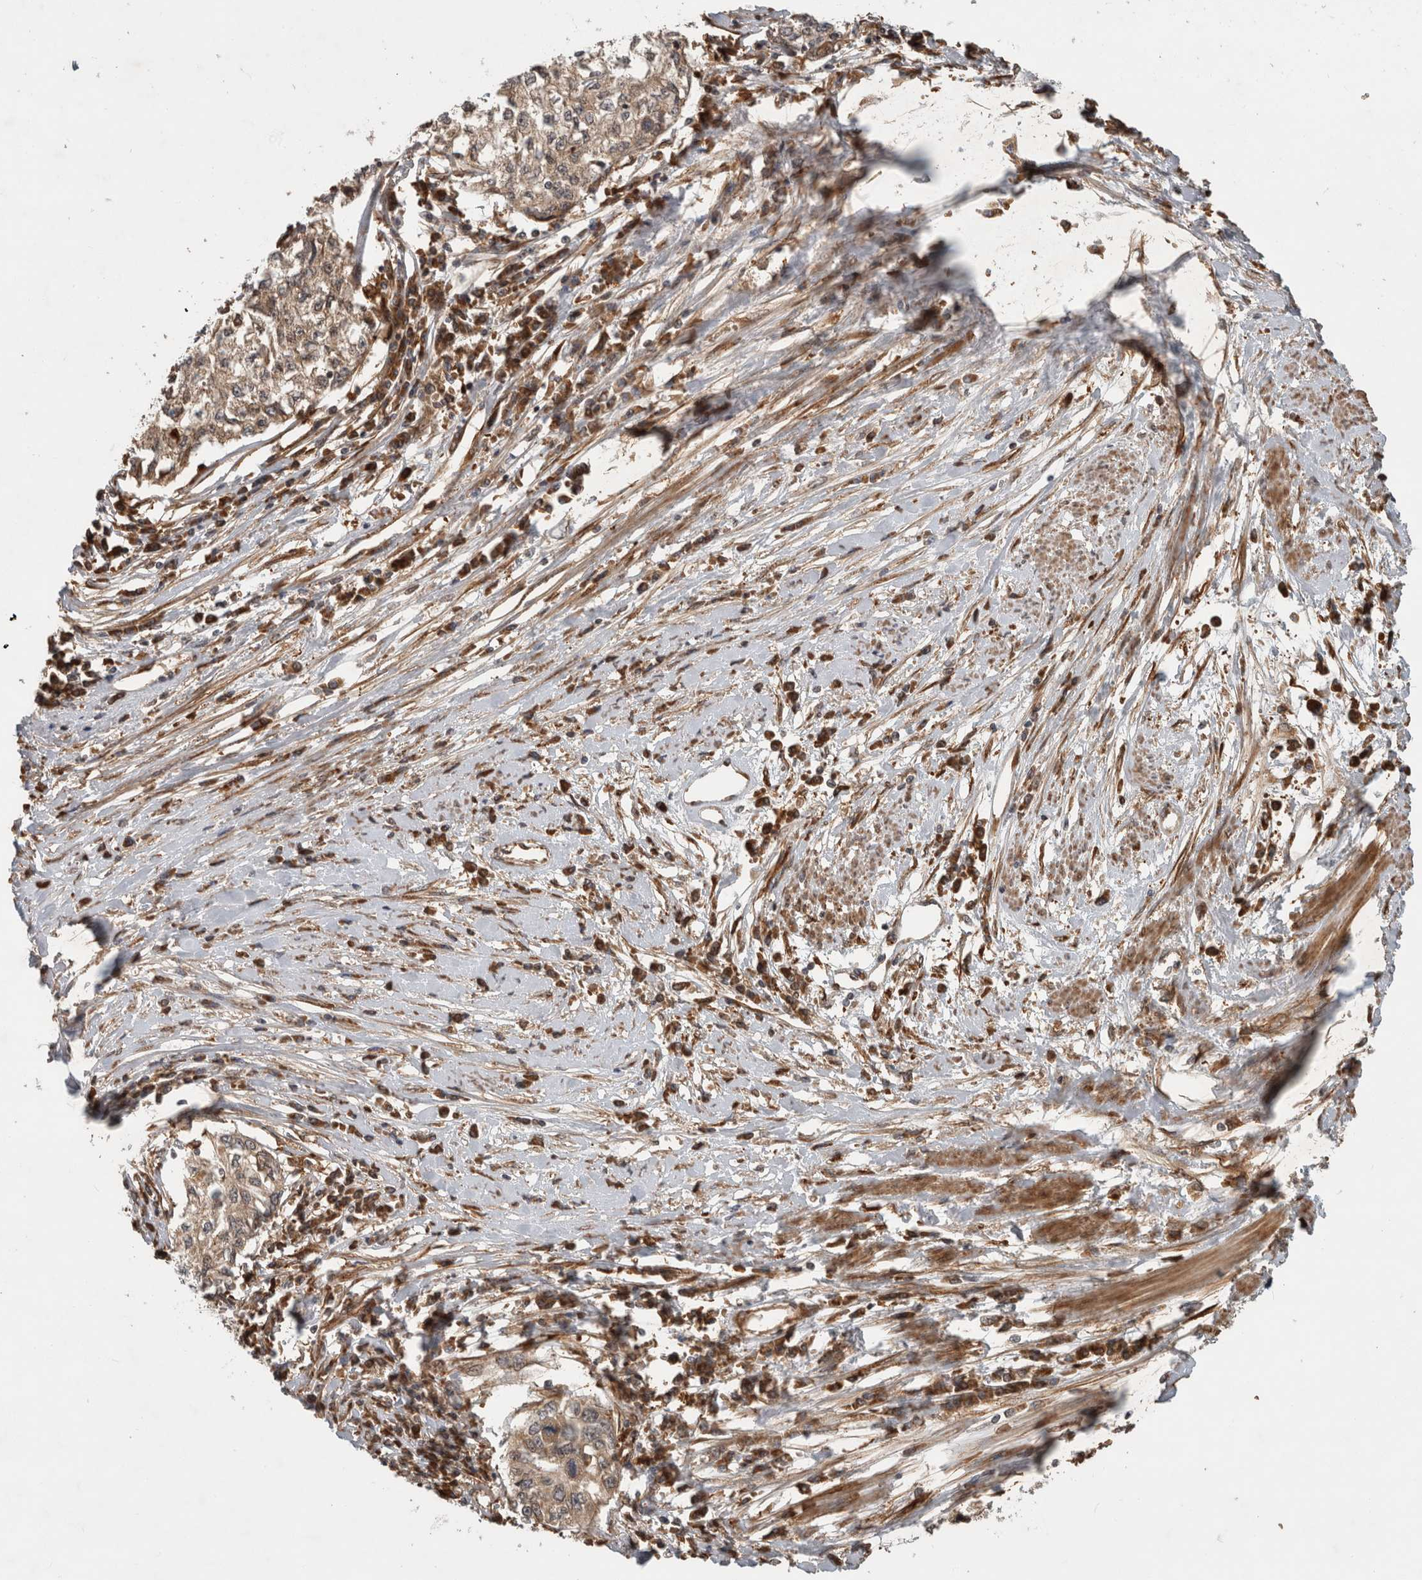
{"staining": {"intensity": "weak", "quantity": ">75%", "location": "cytoplasmic/membranous"}, "tissue": "cervical cancer", "cell_type": "Tumor cells", "image_type": "cancer", "snomed": [{"axis": "morphology", "description": "Squamous cell carcinoma, NOS"}, {"axis": "topography", "description": "Cervix"}], "caption": "Cervical squamous cell carcinoma was stained to show a protein in brown. There is low levels of weak cytoplasmic/membranous expression in about >75% of tumor cells. (brown staining indicates protein expression, while blue staining denotes nuclei).", "gene": "TUBD1", "patient": {"sex": "female", "age": 57}}